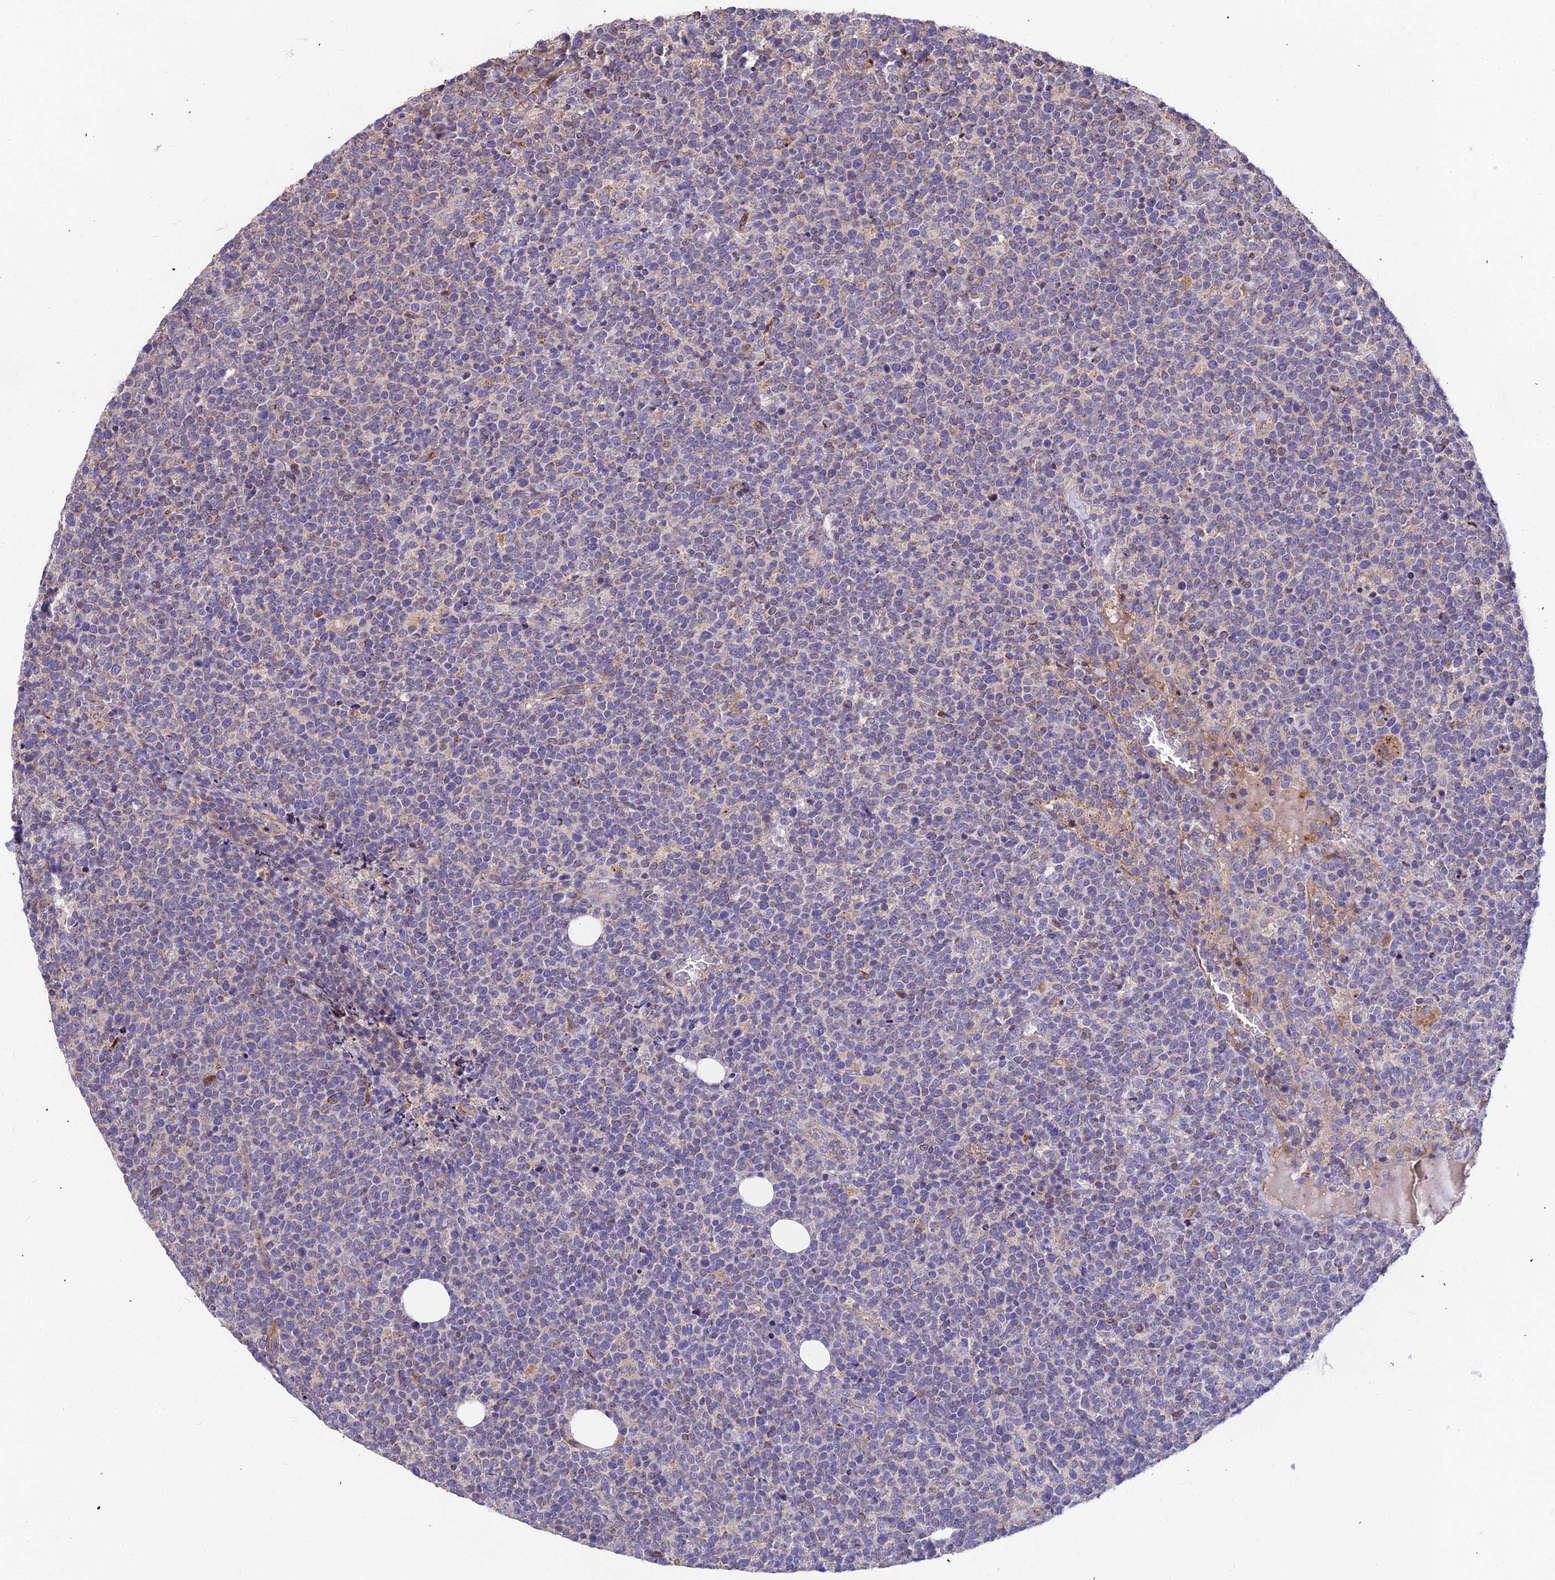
{"staining": {"intensity": "negative", "quantity": "none", "location": "none"}, "tissue": "lymphoma", "cell_type": "Tumor cells", "image_type": "cancer", "snomed": [{"axis": "morphology", "description": "Malignant lymphoma, non-Hodgkin's type, High grade"}, {"axis": "topography", "description": "Lymph node"}], "caption": "This is an immunohistochemistry (IHC) micrograph of malignant lymphoma, non-Hodgkin's type (high-grade). There is no positivity in tumor cells.", "gene": "ASPHD1", "patient": {"sex": "male", "age": 61}}